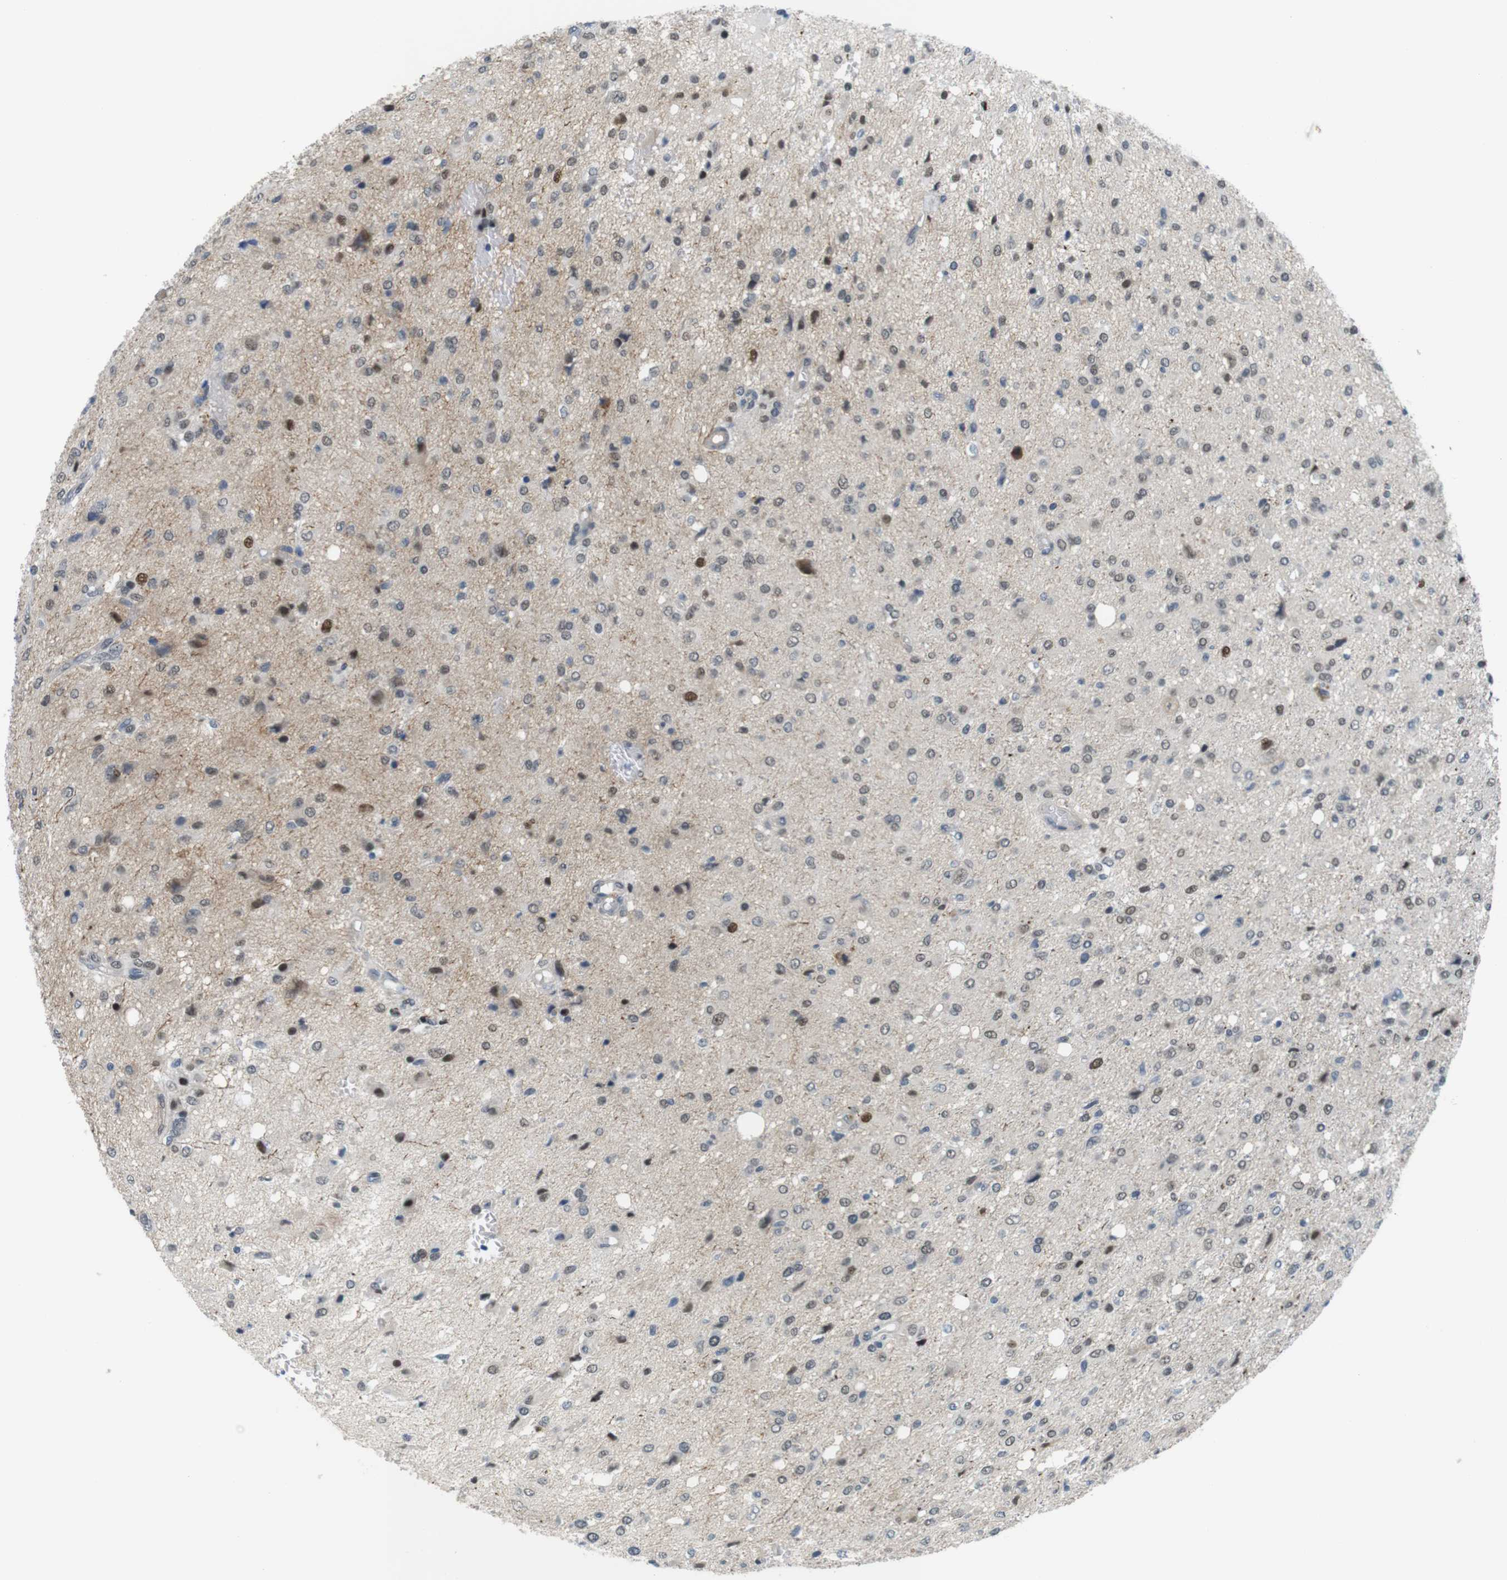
{"staining": {"intensity": "moderate", "quantity": "<25%", "location": "nuclear"}, "tissue": "glioma", "cell_type": "Tumor cells", "image_type": "cancer", "snomed": [{"axis": "morphology", "description": "Glioma, malignant, High grade"}, {"axis": "topography", "description": "Brain"}], "caption": "Protein expression analysis of glioma demonstrates moderate nuclear positivity in approximately <25% of tumor cells.", "gene": "SMCO2", "patient": {"sex": "female", "age": 59}}